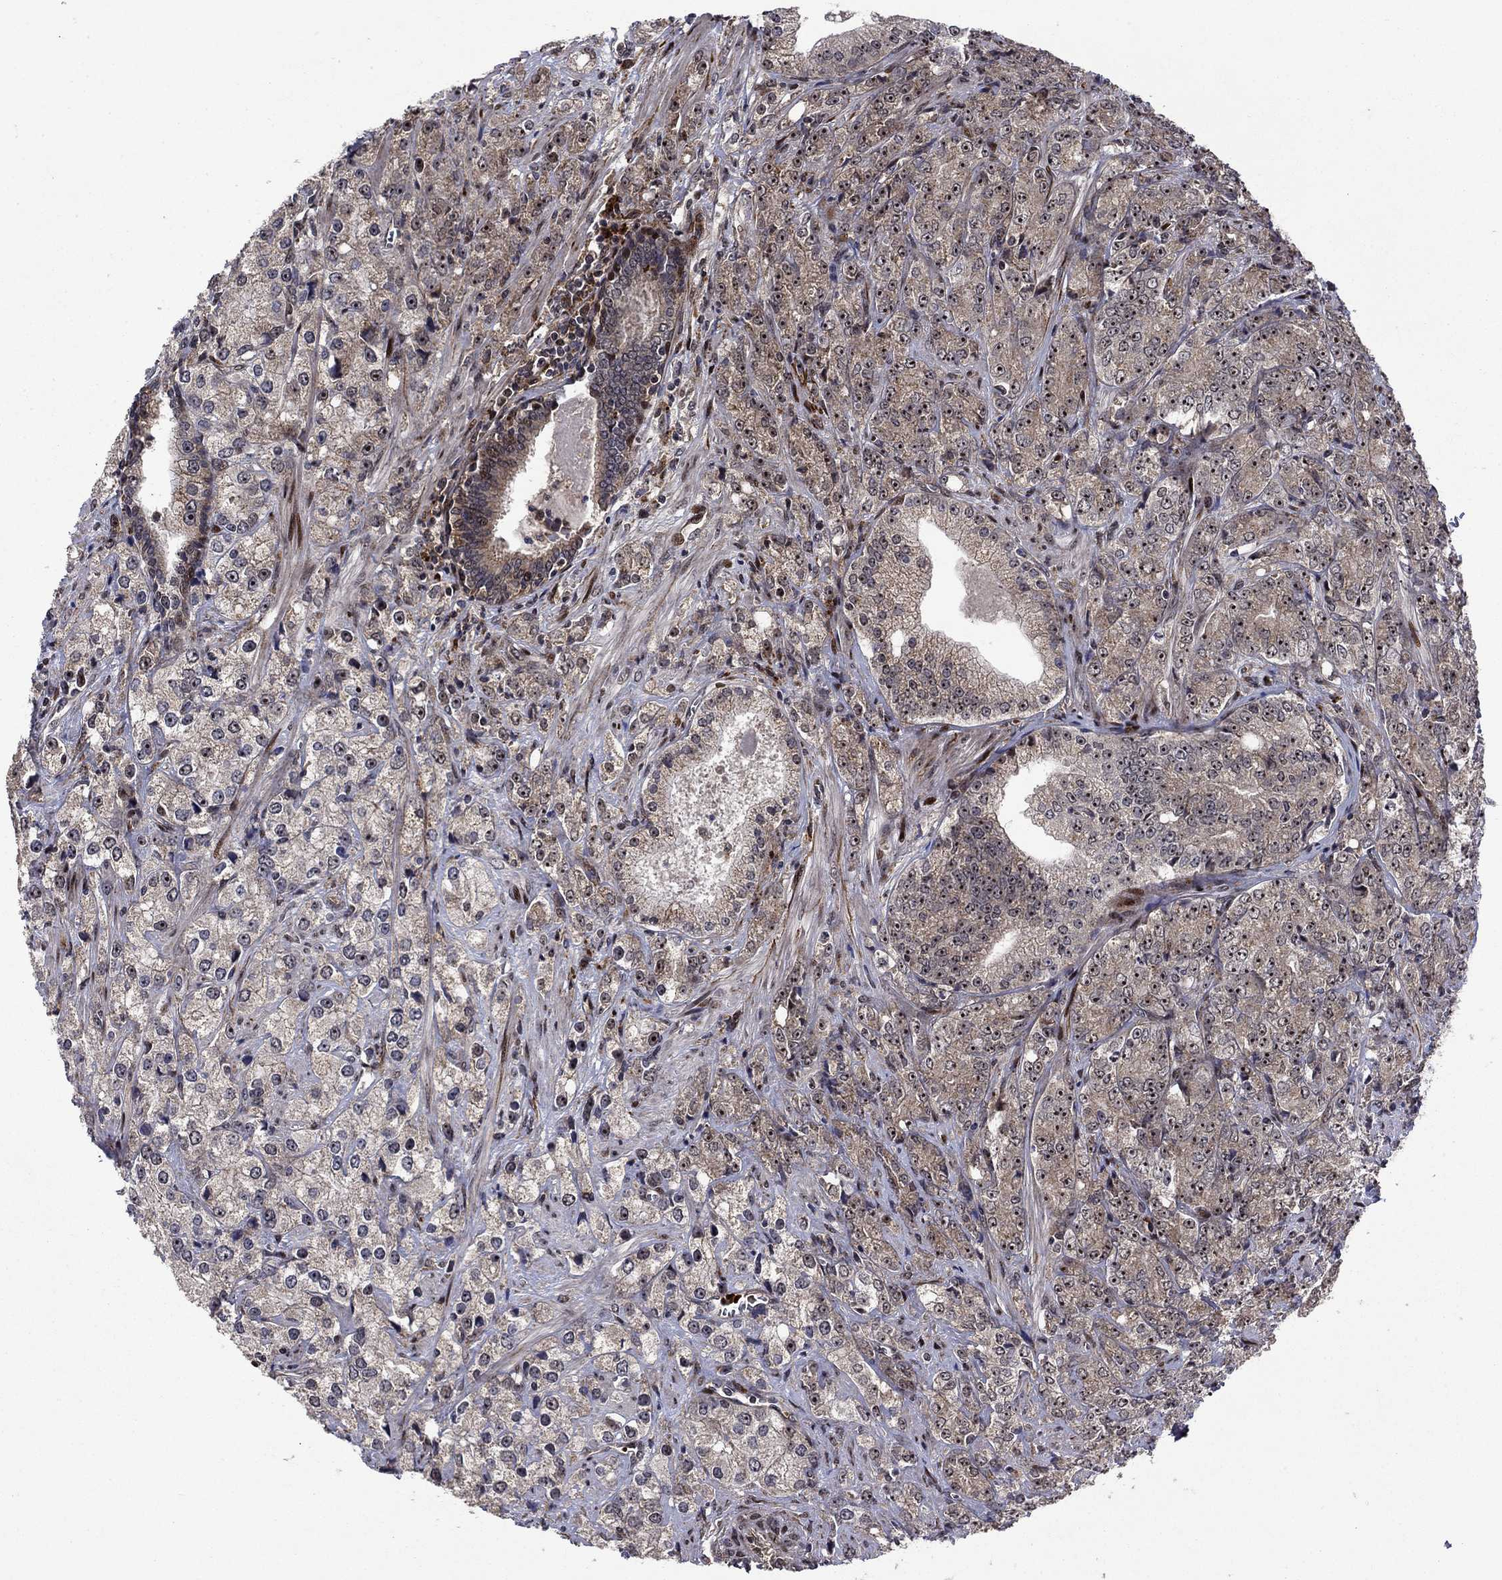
{"staining": {"intensity": "moderate", "quantity": "<25%", "location": "cytoplasmic/membranous,nuclear"}, "tissue": "prostate cancer", "cell_type": "Tumor cells", "image_type": "cancer", "snomed": [{"axis": "morphology", "description": "Adenocarcinoma, NOS"}, {"axis": "topography", "description": "Prostate and seminal vesicle, NOS"}, {"axis": "topography", "description": "Prostate"}], "caption": "The photomicrograph reveals a brown stain indicating the presence of a protein in the cytoplasmic/membranous and nuclear of tumor cells in prostate cancer. (DAB IHC, brown staining for protein, blue staining for nuclei).", "gene": "AGTPBP1", "patient": {"sex": "male", "age": 68}}